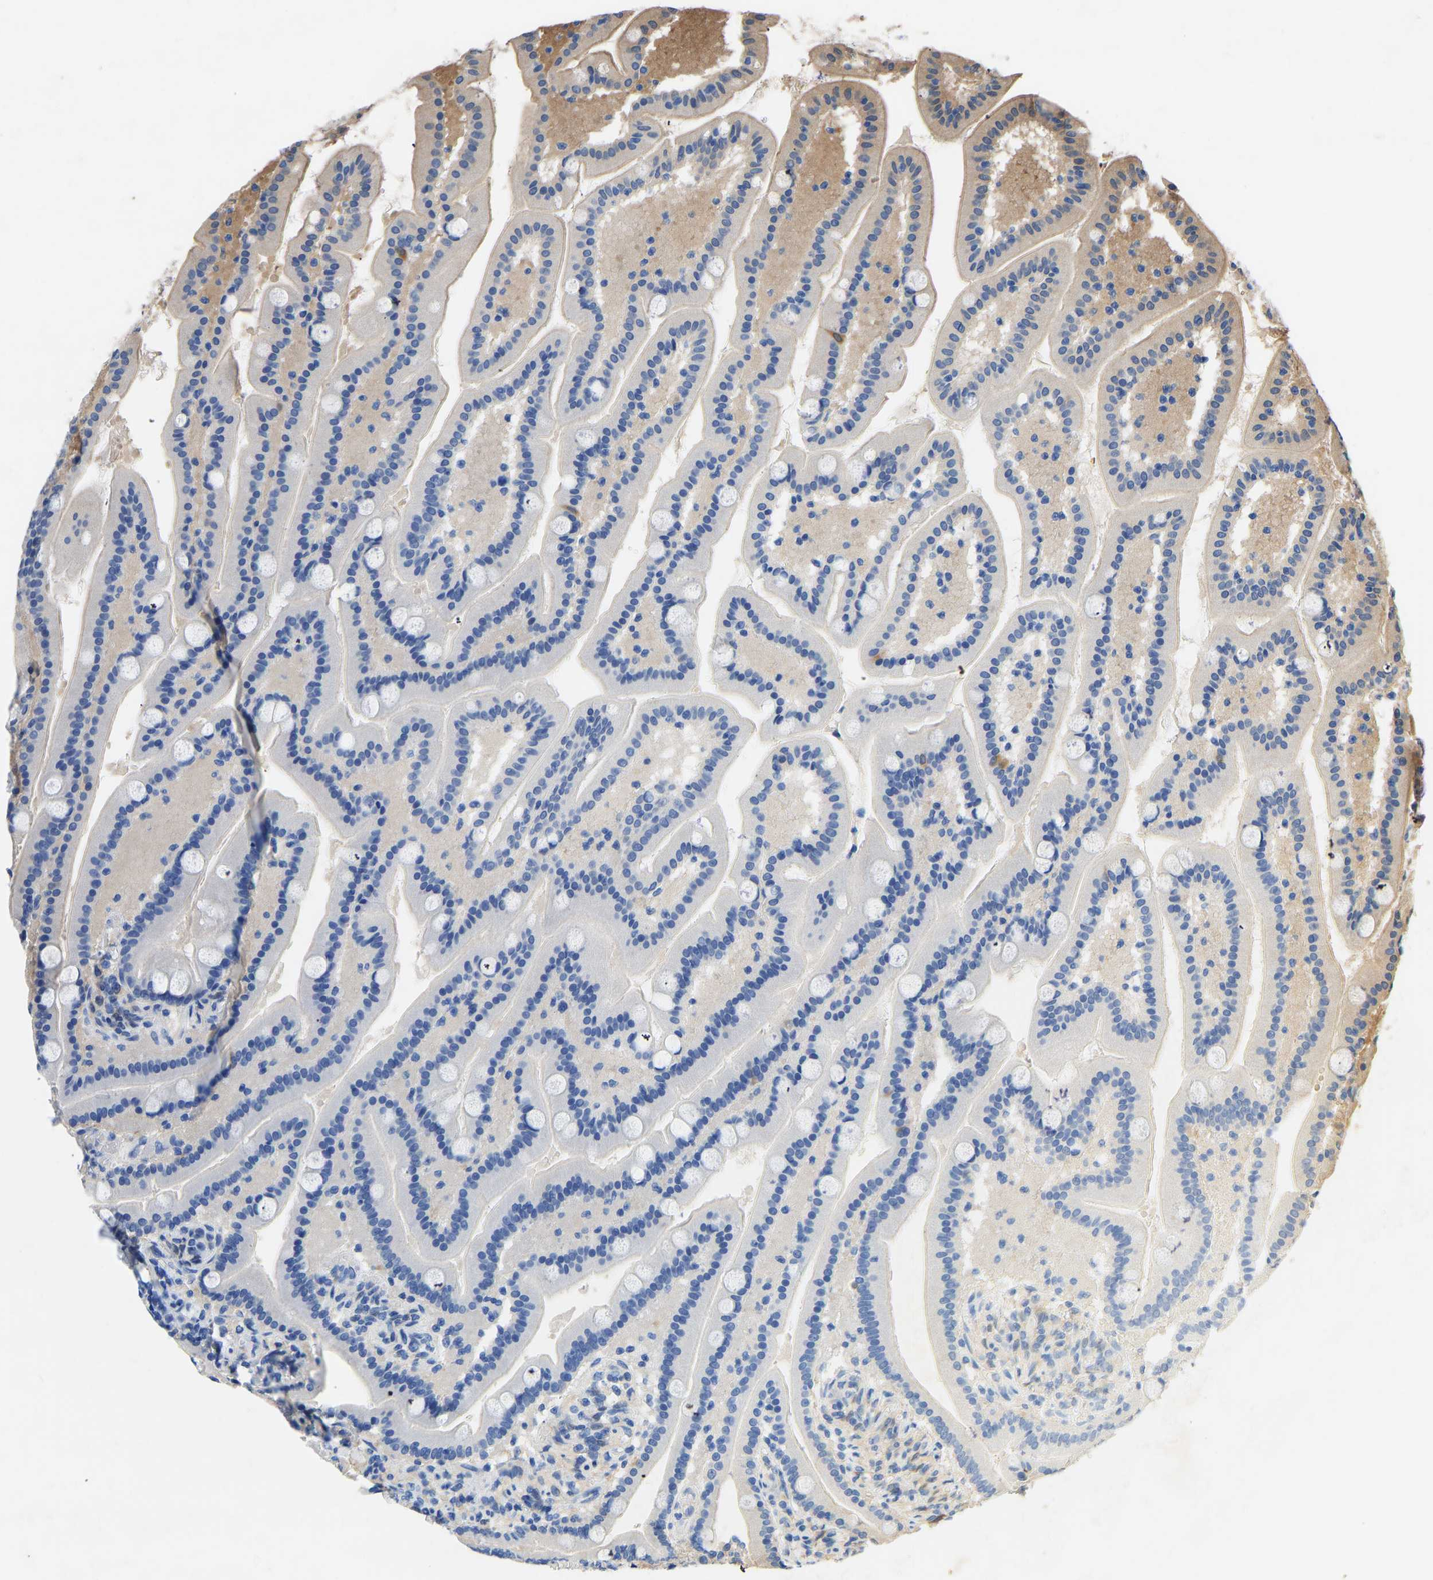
{"staining": {"intensity": "moderate", "quantity": "25%-75%", "location": "cytoplasmic/membranous"}, "tissue": "duodenum", "cell_type": "Glandular cells", "image_type": "normal", "snomed": [{"axis": "morphology", "description": "Normal tissue, NOS"}, {"axis": "topography", "description": "Duodenum"}], "caption": "High-power microscopy captured an immunohistochemistry micrograph of unremarkable duodenum, revealing moderate cytoplasmic/membranous positivity in approximately 25%-75% of glandular cells.", "gene": "RBP1", "patient": {"sex": "male", "age": 54}}